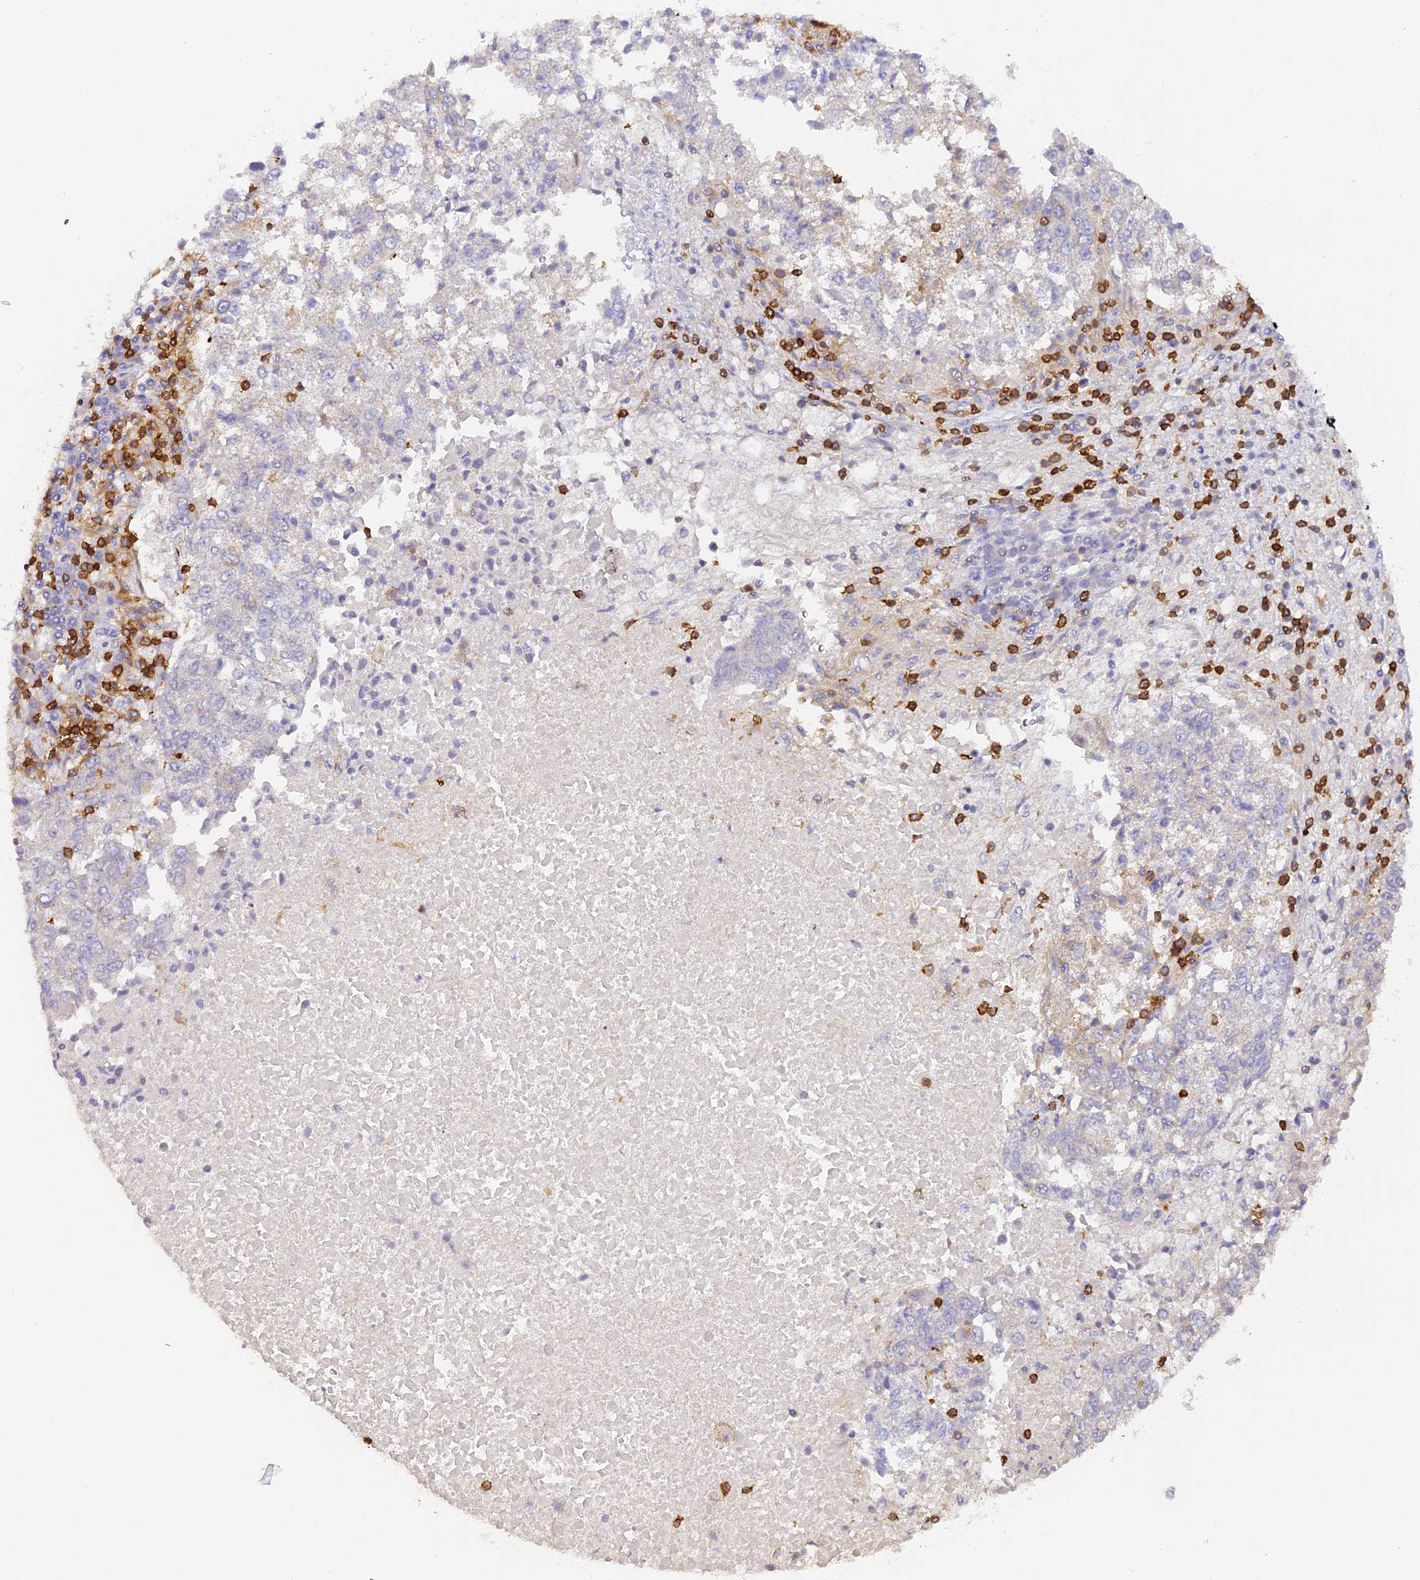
{"staining": {"intensity": "negative", "quantity": "none", "location": "none"}, "tissue": "lung cancer", "cell_type": "Tumor cells", "image_type": "cancer", "snomed": [{"axis": "morphology", "description": "Squamous cell carcinoma, NOS"}, {"axis": "topography", "description": "Lung"}], "caption": "Immunohistochemistry of human lung cancer (squamous cell carcinoma) exhibits no expression in tumor cells.", "gene": "FYB1", "patient": {"sex": "male", "age": 73}}